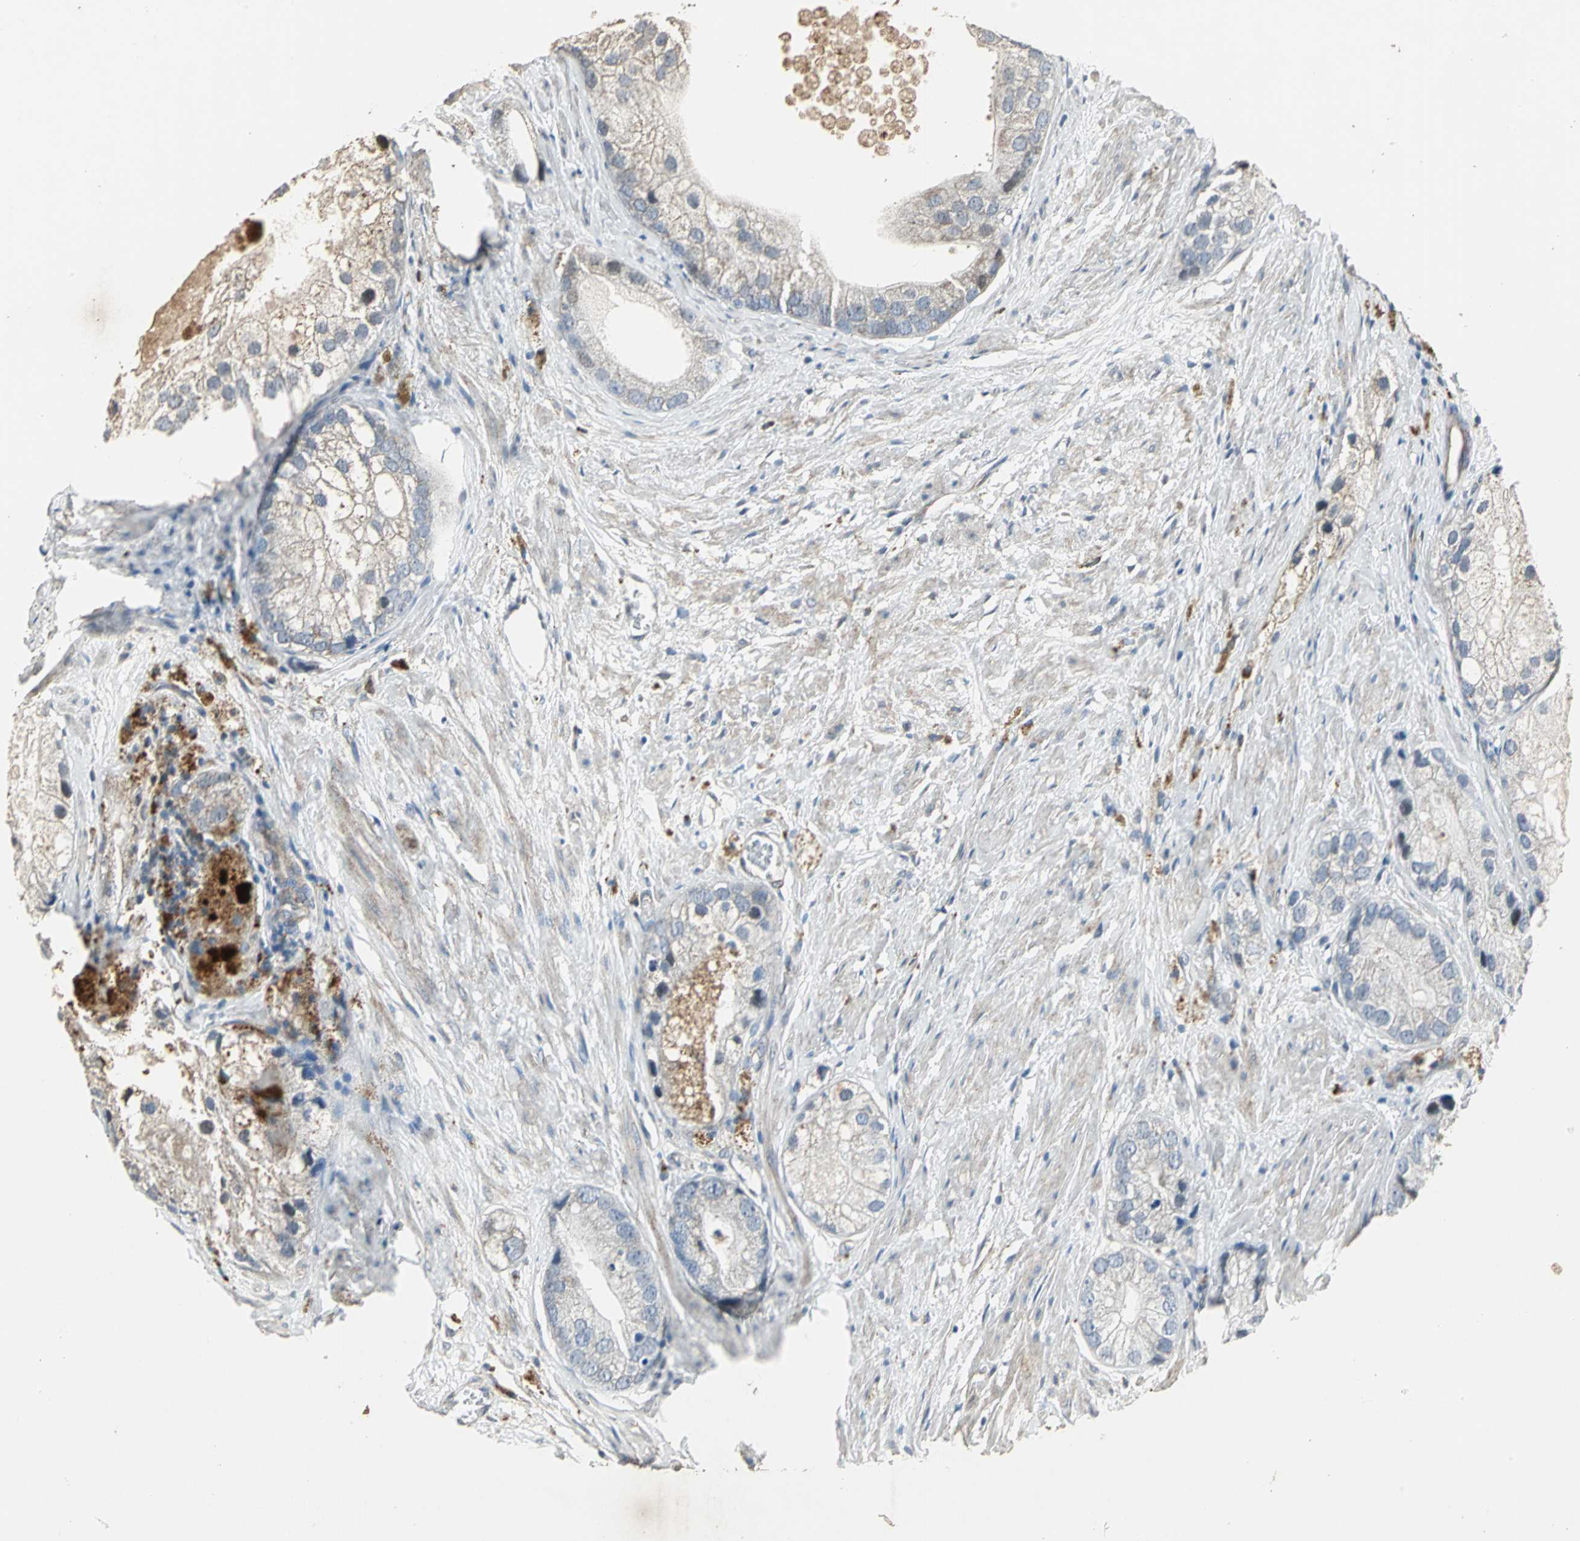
{"staining": {"intensity": "weak", "quantity": "25%-75%", "location": "cytoplasmic/membranous"}, "tissue": "prostate cancer", "cell_type": "Tumor cells", "image_type": "cancer", "snomed": [{"axis": "morphology", "description": "Adenocarcinoma, Low grade"}, {"axis": "topography", "description": "Prostate"}], "caption": "Weak cytoplasmic/membranous expression for a protein is identified in approximately 25%-75% of tumor cells of prostate cancer (adenocarcinoma (low-grade)) using immunohistochemistry.", "gene": "DNAJB4", "patient": {"sex": "male", "age": 69}}